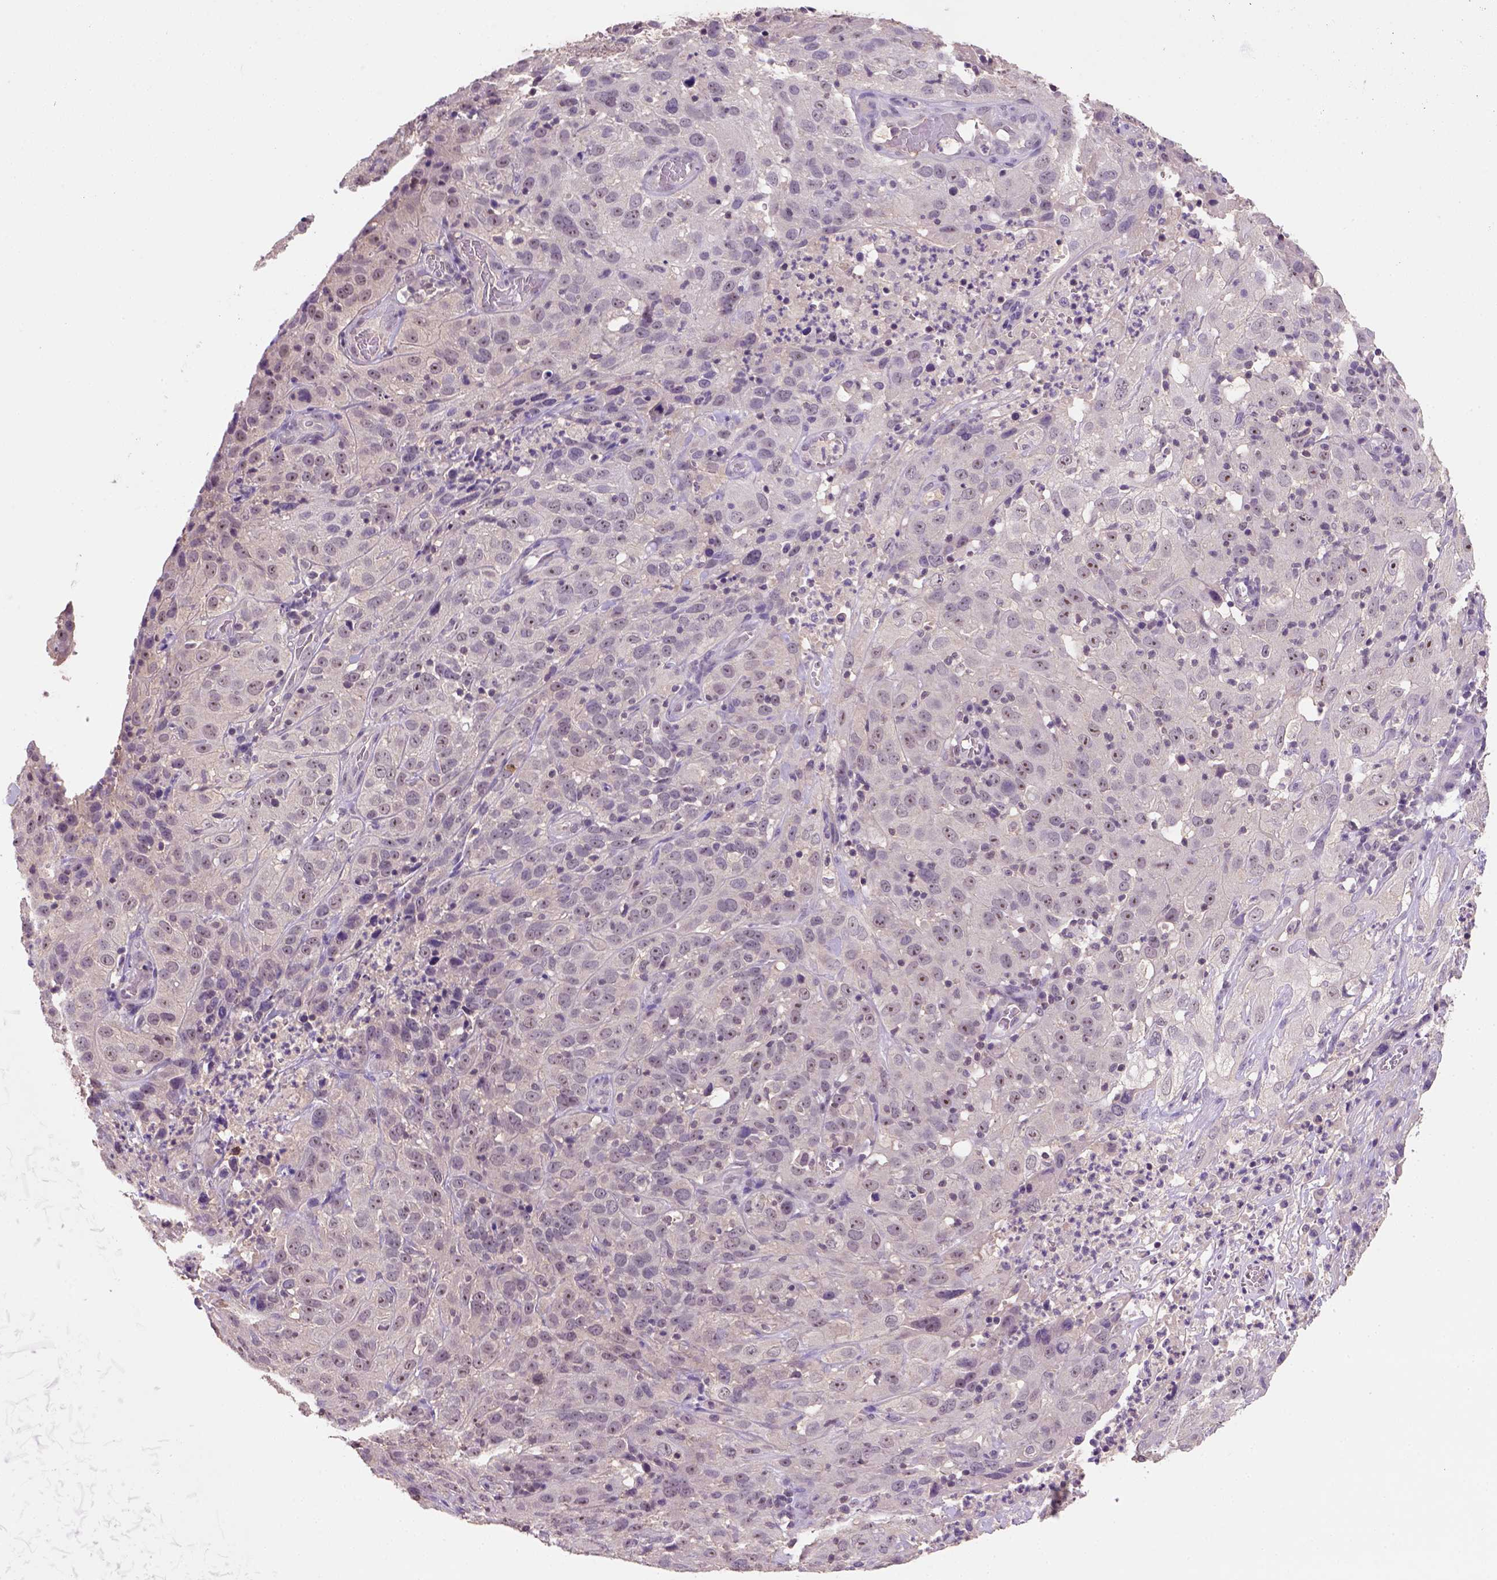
{"staining": {"intensity": "weak", "quantity": ">75%", "location": "cytoplasmic/membranous,nuclear"}, "tissue": "cervical cancer", "cell_type": "Tumor cells", "image_type": "cancer", "snomed": [{"axis": "morphology", "description": "Squamous cell carcinoma, NOS"}, {"axis": "topography", "description": "Cervix"}], "caption": "Protein expression analysis of cervical cancer (squamous cell carcinoma) shows weak cytoplasmic/membranous and nuclear expression in approximately >75% of tumor cells.", "gene": "SCML4", "patient": {"sex": "female", "age": 32}}